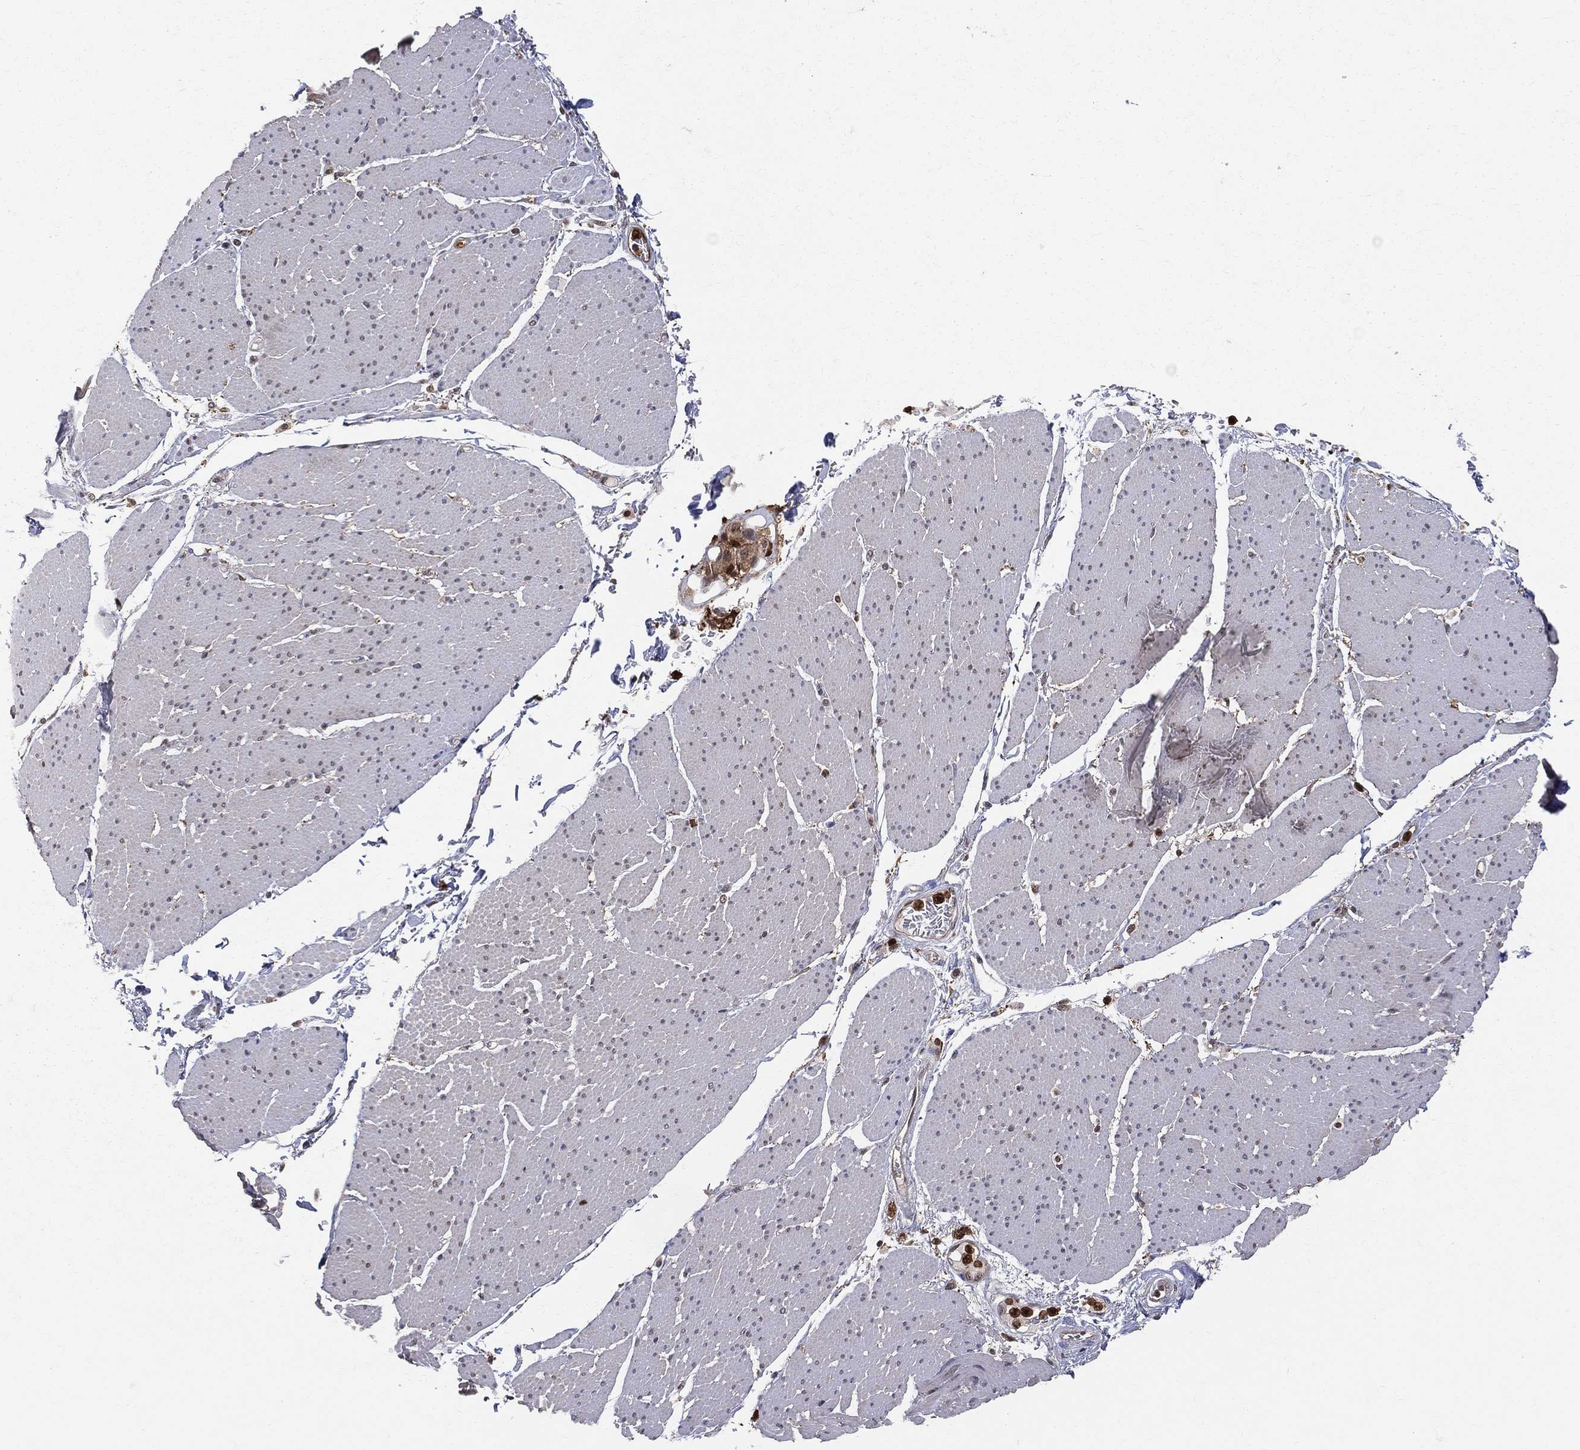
{"staining": {"intensity": "negative", "quantity": "none", "location": "none"}, "tissue": "smooth muscle", "cell_type": "Smooth muscle cells", "image_type": "normal", "snomed": [{"axis": "morphology", "description": "Normal tissue, NOS"}, {"axis": "topography", "description": "Smooth muscle"}, {"axis": "topography", "description": "Anal"}], "caption": "Human smooth muscle stained for a protein using immunohistochemistry exhibits no expression in smooth muscle cells.", "gene": "ENO1", "patient": {"sex": "male", "age": 83}}